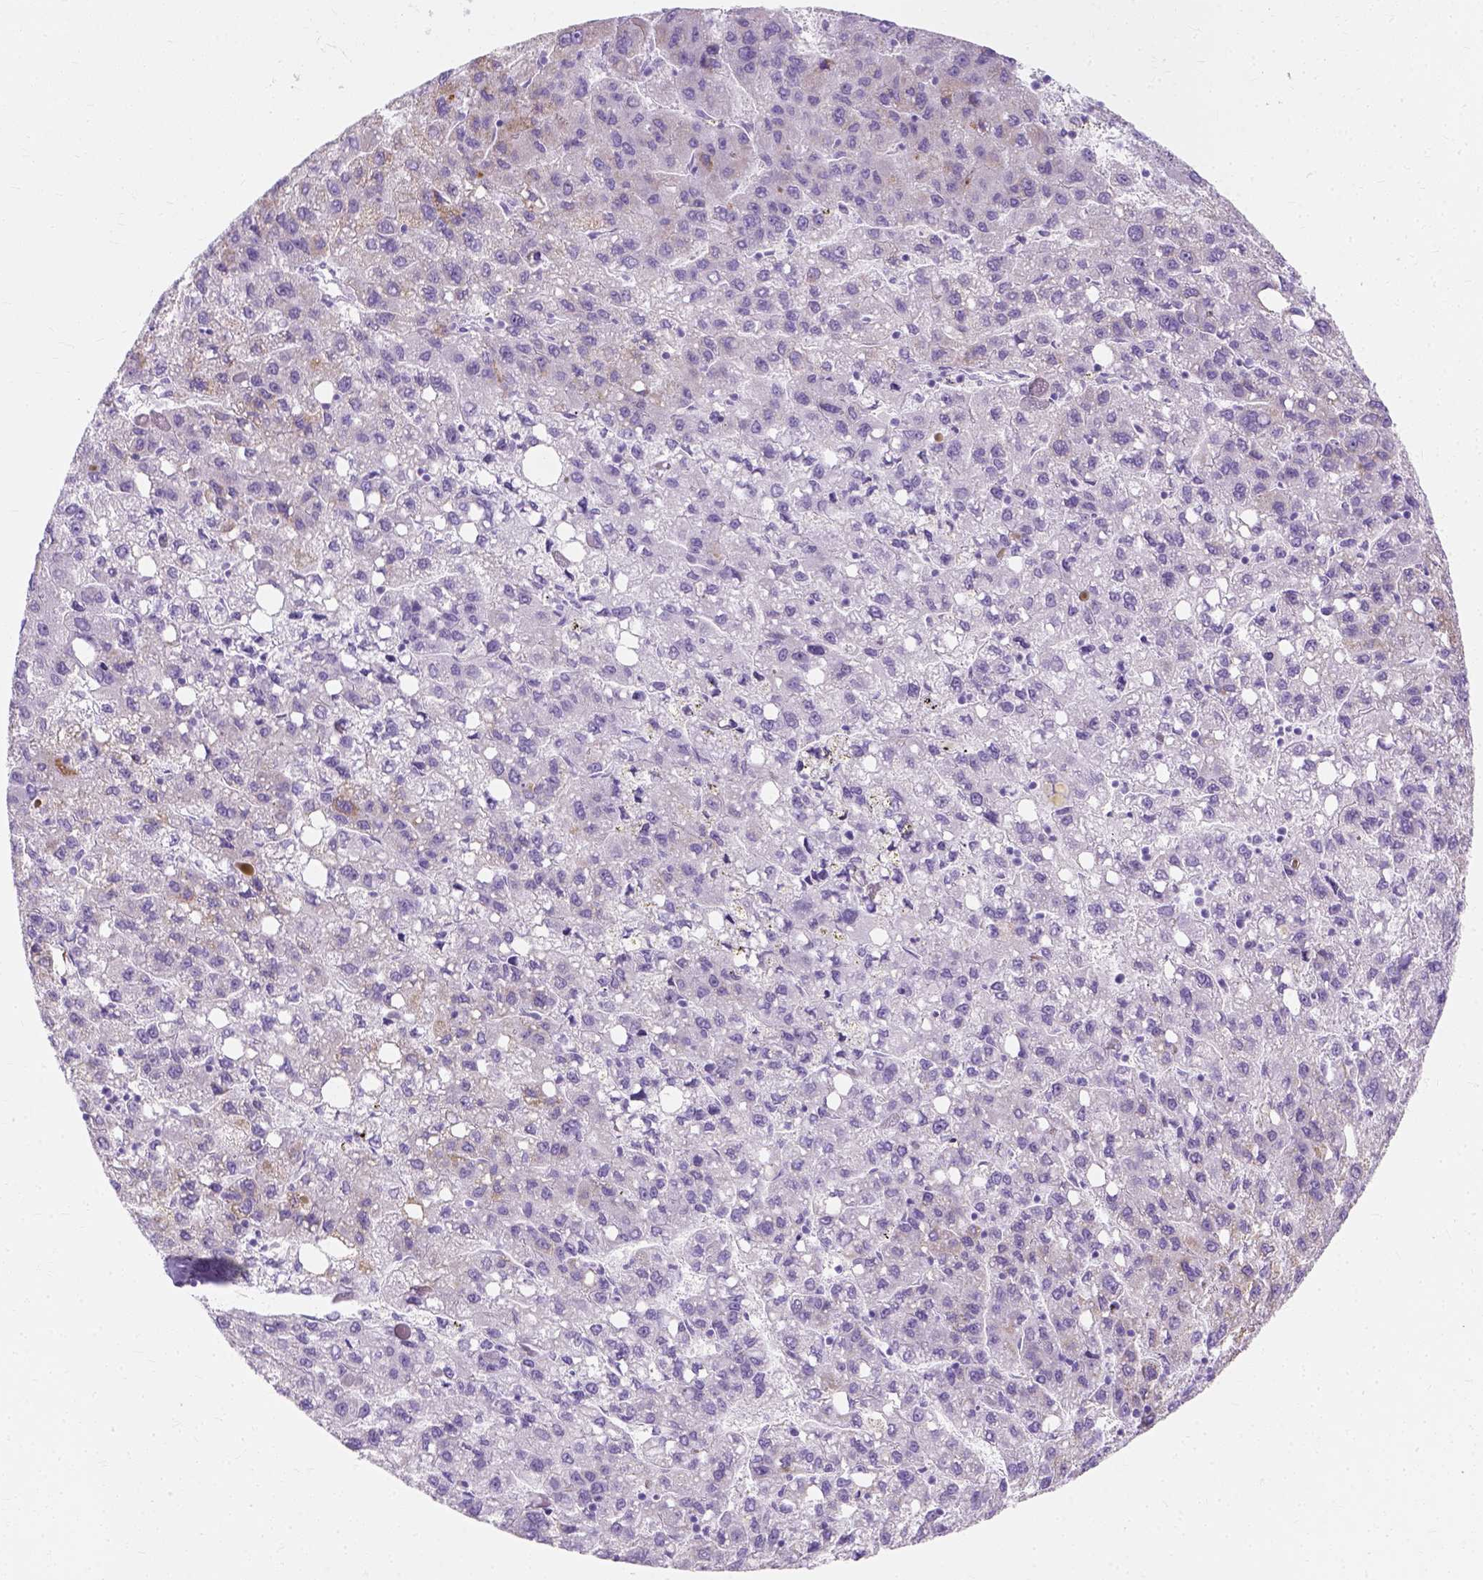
{"staining": {"intensity": "negative", "quantity": "none", "location": "none"}, "tissue": "liver cancer", "cell_type": "Tumor cells", "image_type": "cancer", "snomed": [{"axis": "morphology", "description": "Carcinoma, Hepatocellular, NOS"}, {"axis": "topography", "description": "Liver"}], "caption": "This is a micrograph of IHC staining of liver cancer, which shows no positivity in tumor cells. (DAB immunohistochemistry visualized using brightfield microscopy, high magnification).", "gene": "MYH15", "patient": {"sex": "female", "age": 82}}